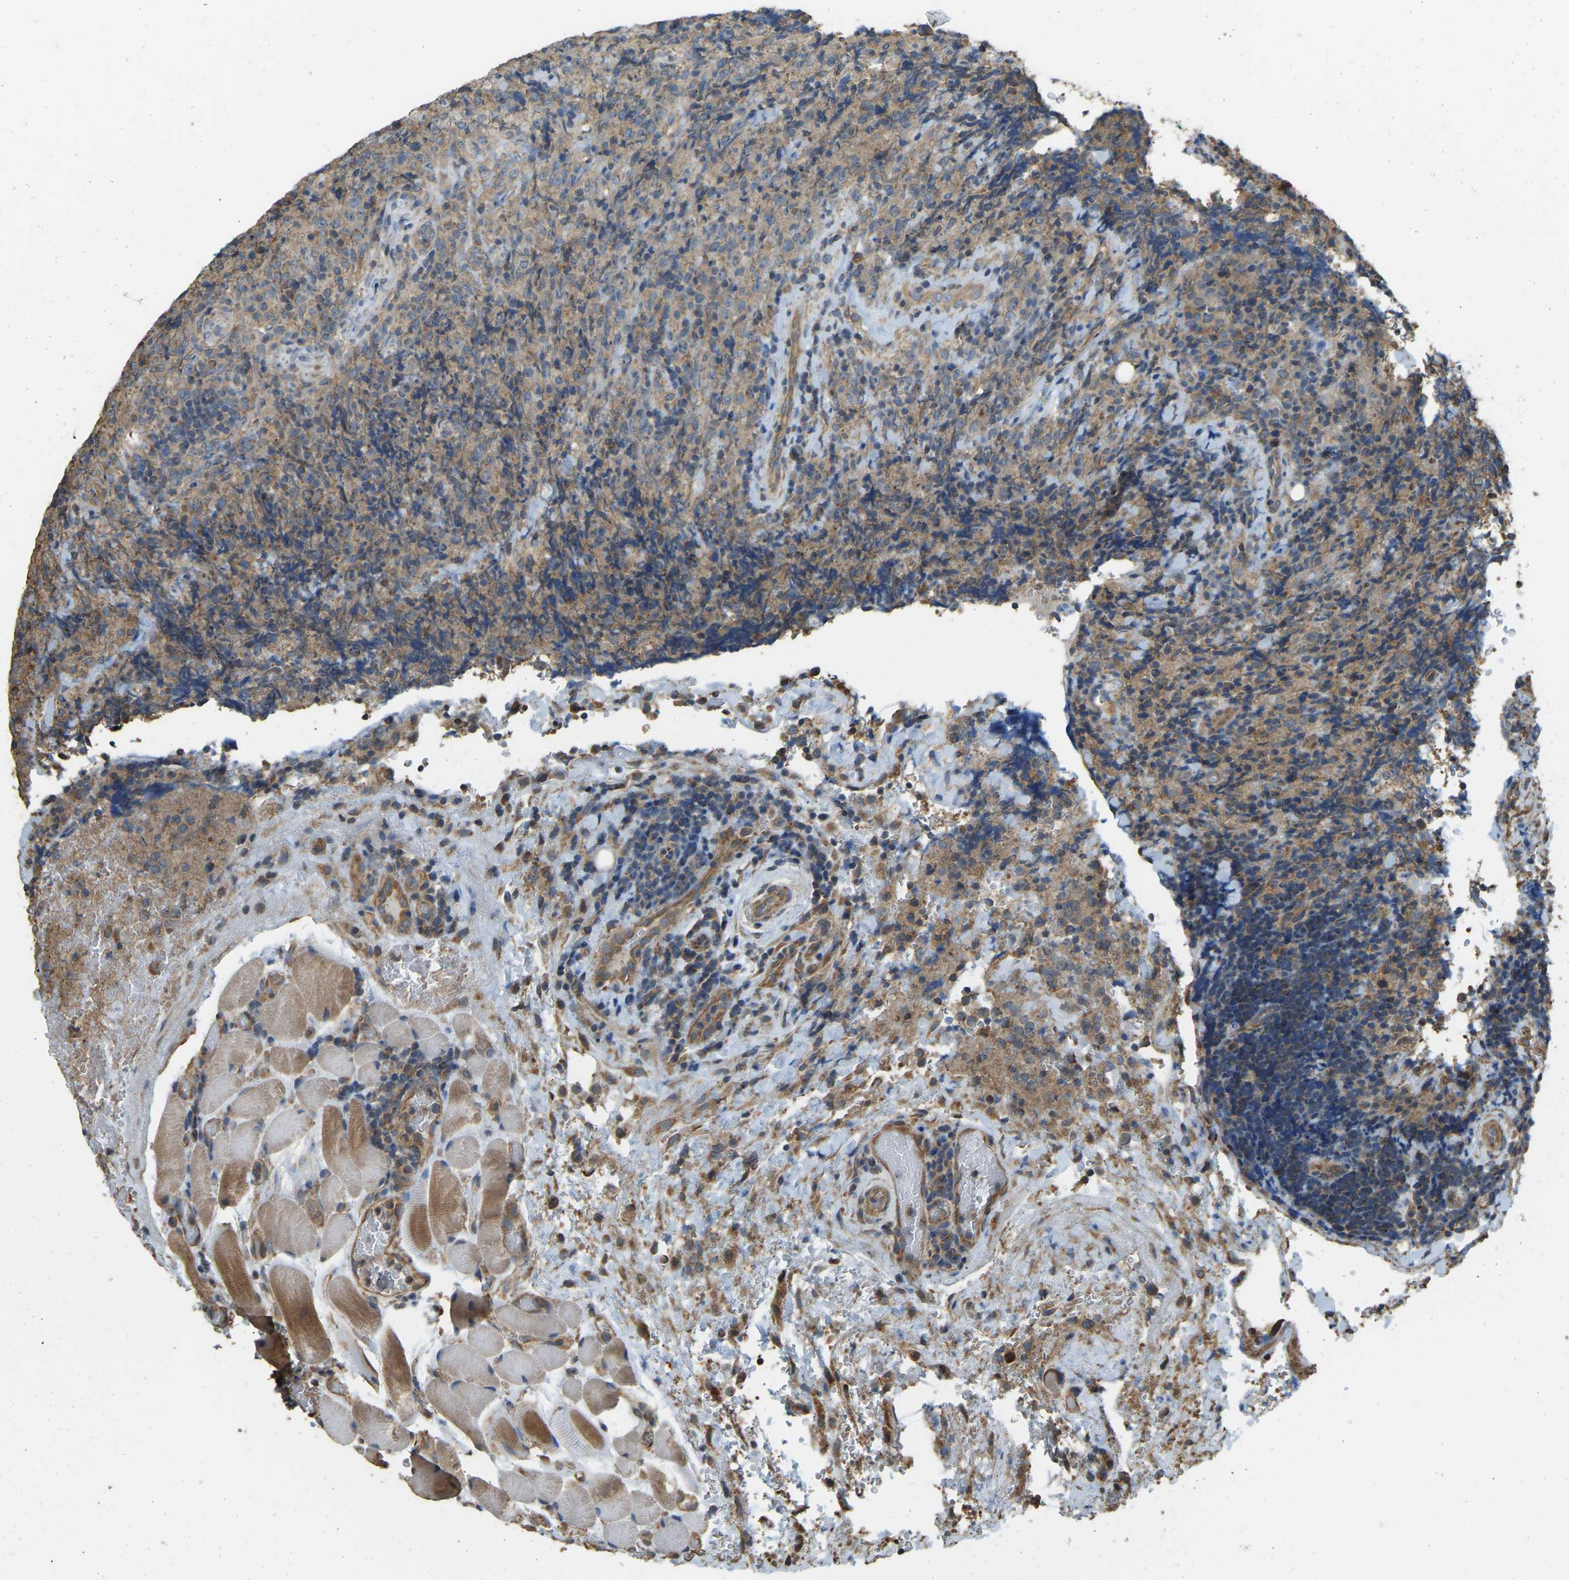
{"staining": {"intensity": "weak", "quantity": ">75%", "location": "cytoplasmic/membranous"}, "tissue": "lymphoma", "cell_type": "Tumor cells", "image_type": "cancer", "snomed": [{"axis": "morphology", "description": "Malignant lymphoma, non-Hodgkin's type, High grade"}, {"axis": "topography", "description": "Tonsil"}], "caption": "An immunohistochemistry (IHC) photomicrograph of neoplastic tissue is shown. Protein staining in brown shows weak cytoplasmic/membranous positivity in high-grade malignant lymphoma, non-Hodgkin's type within tumor cells.", "gene": "GNG2", "patient": {"sex": "female", "age": 36}}